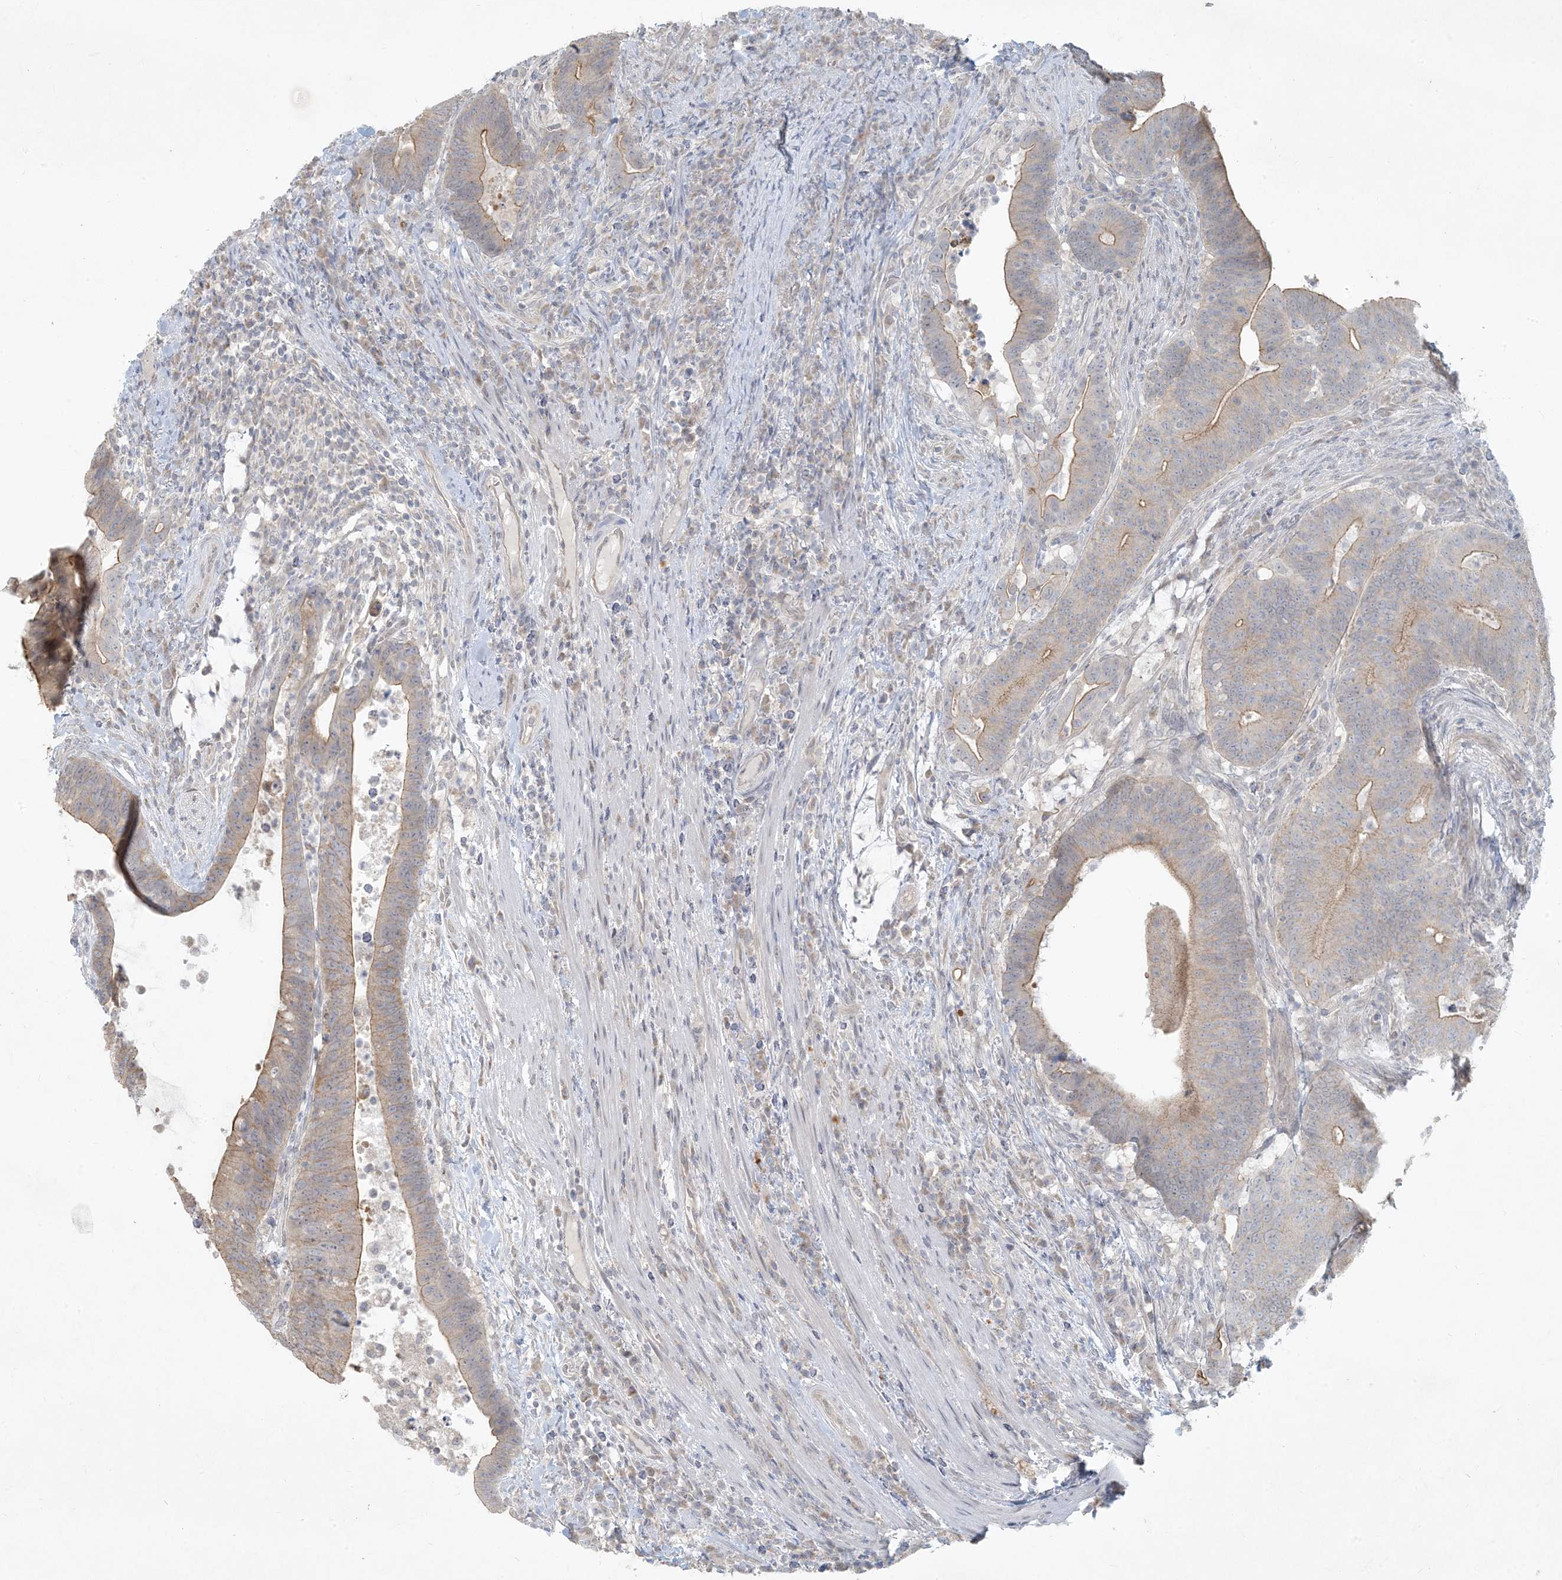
{"staining": {"intensity": "moderate", "quantity": "25%-75%", "location": "cytoplasmic/membranous"}, "tissue": "colorectal cancer", "cell_type": "Tumor cells", "image_type": "cancer", "snomed": [{"axis": "morphology", "description": "Adenocarcinoma, NOS"}, {"axis": "topography", "description": "Colon"}], "caption": "Immunohistochemistry (IHC) of human colorectal cancer (adenocarcinoma) reveals medium levels of moderate cytoplasmic/membranous expression in about 25%-75% of tumor cells.", "gene": "BCORL1", "patient": {"sex": "female", "age": 66}}